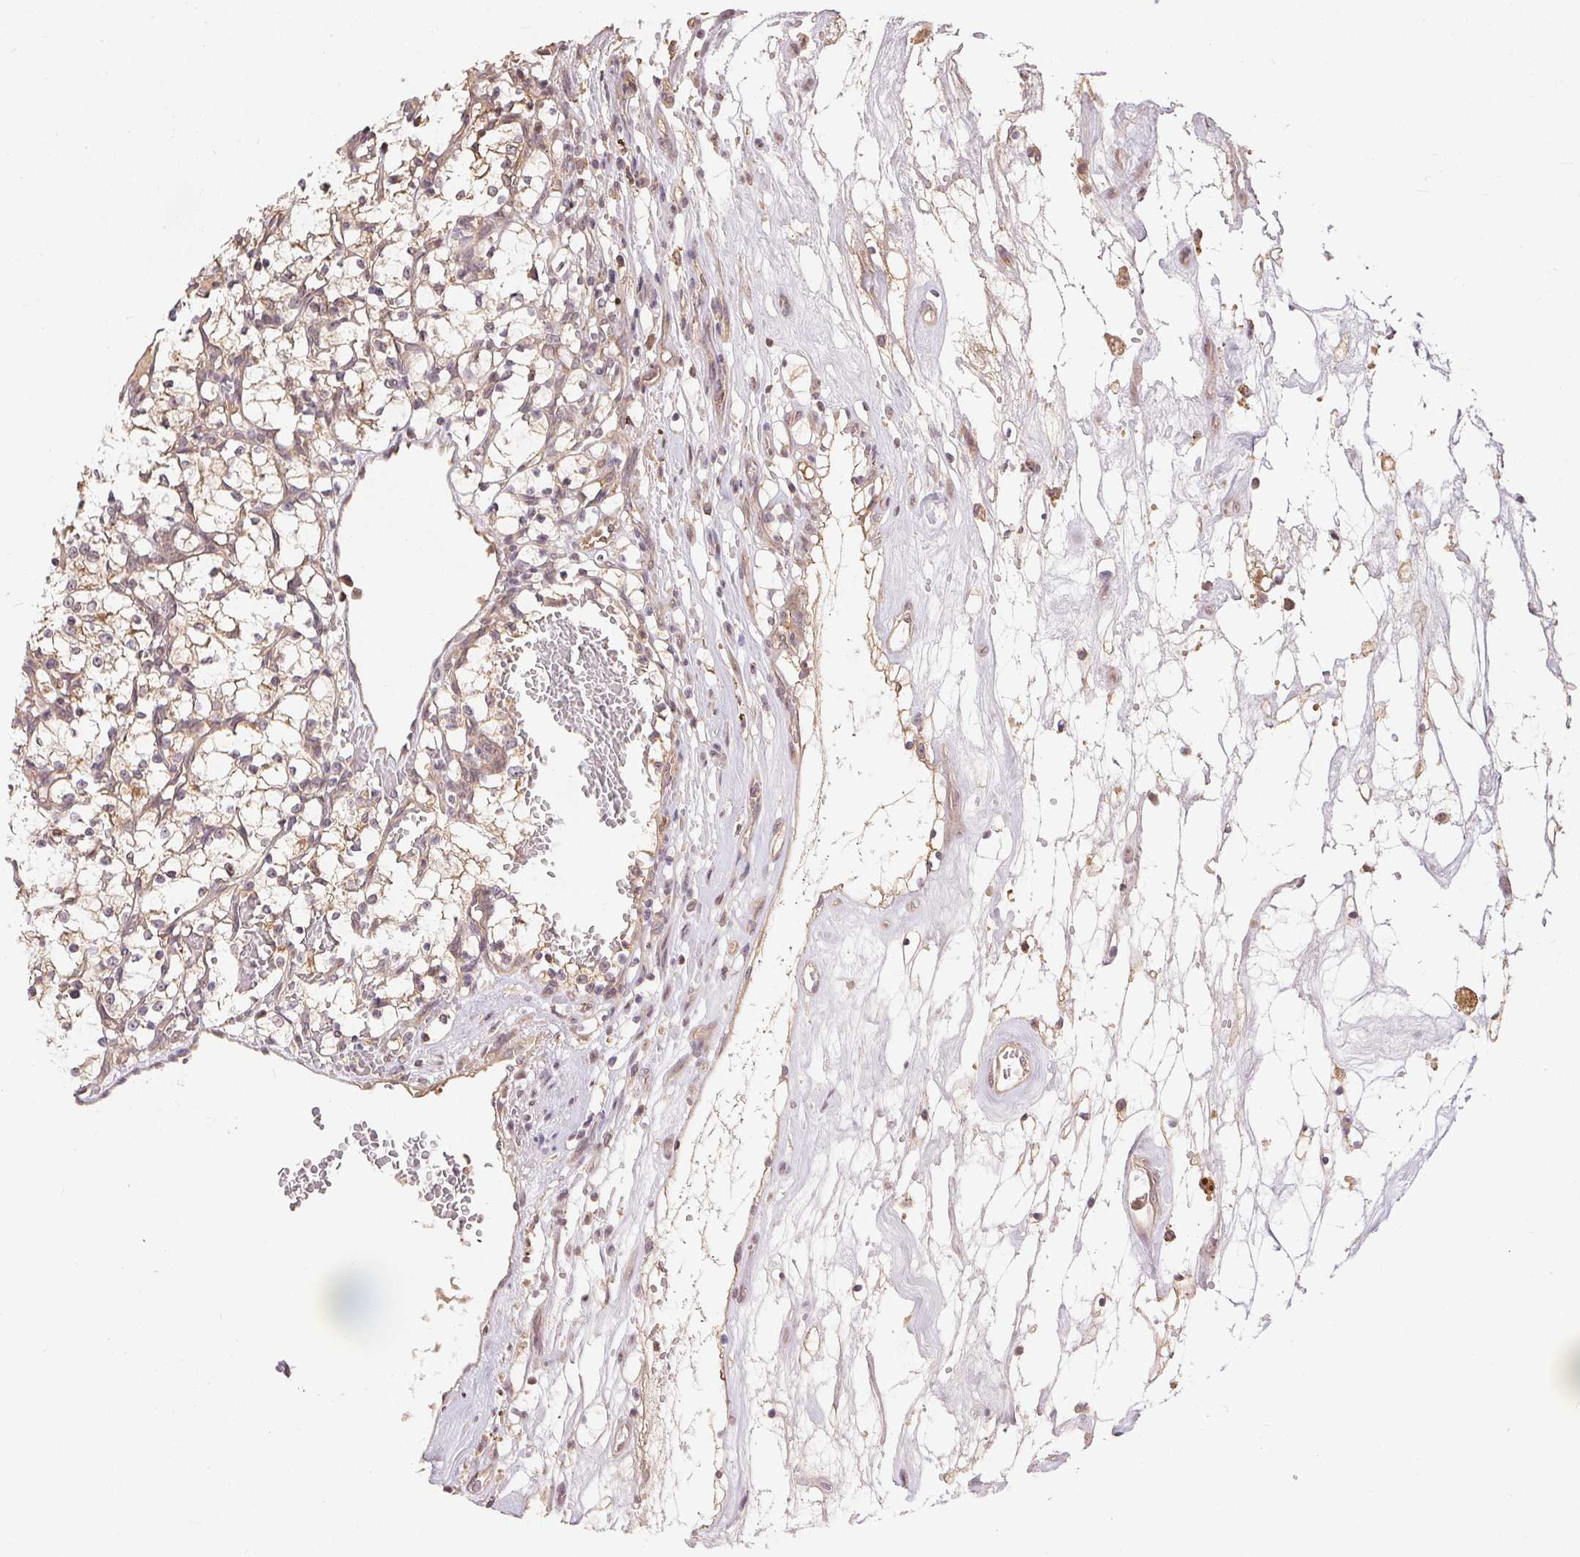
{"staining": {"intensity": "weak", "quantity": "25%-75%", "location": "cytoplasmic/membranous"}, "tissue": "renal cancer", "cell_type": "Tumor cells", "image_type": "cancer", "snomed": [{"axis": "morphology", "description": "Adenocarcinoma, NOS"}, {"axis": "topography", "description": "Kidney"}], "caption": "Weak cytoplasmic/membranous staining is seen in approximately 25%-75% of tumor cells in renal cancer (adenocarcinoma). (DAB IHC, brown staining for protein, blue staining for nuclei).", "gene": "MAPKAPK2", "patient": {"sex": "female", "age": 69}}